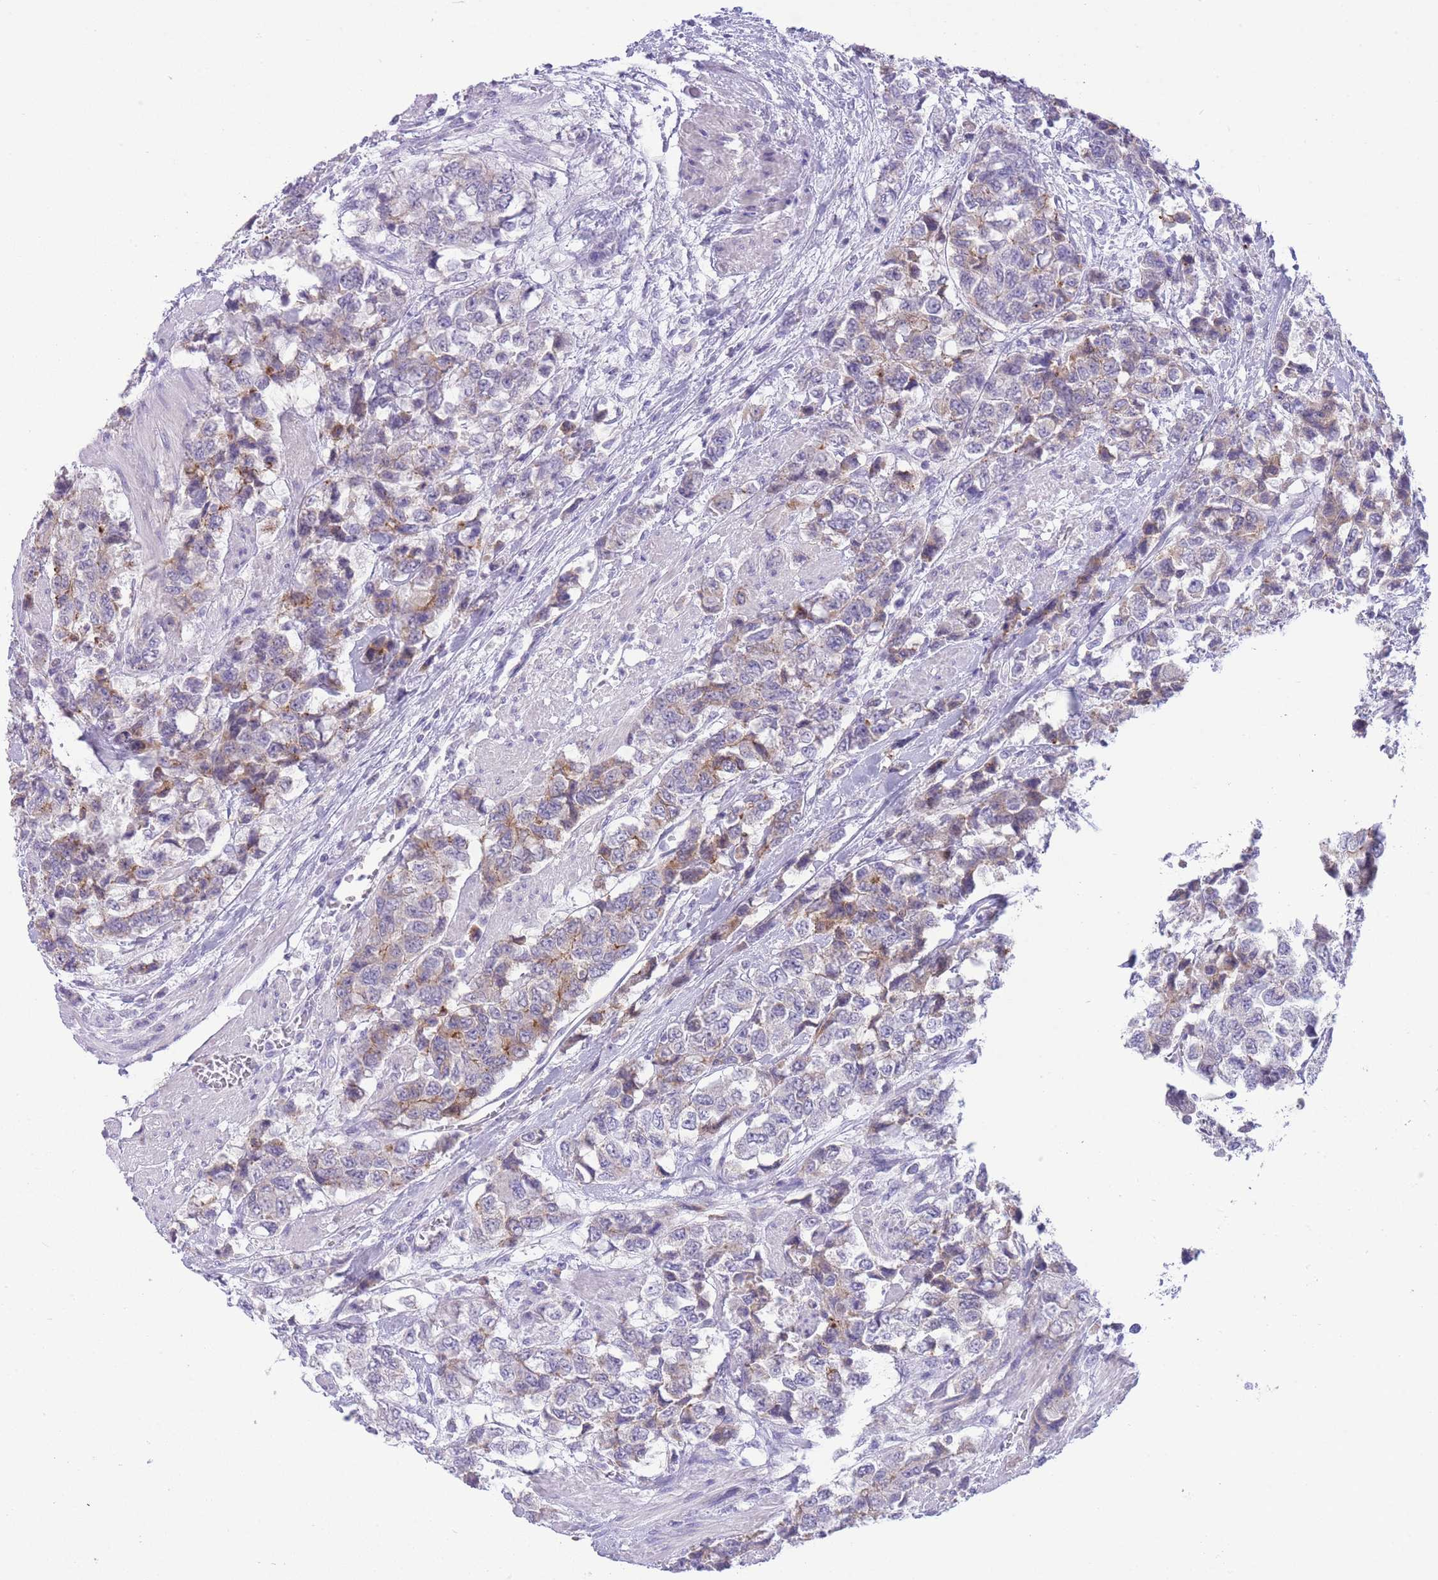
{"staining": {"intensity": "moderate", "quantity": "<25%", "location": "cytoplasmic/membranous"}, "tissue": "urothelial cancer", "cell_type": "Tumor cells", "image_type": "cancer", "snomed": [{"axis": "morphology", "description": "Urothelial carcinoma, High grade"}, {"axis": "topography", "description": "Urinary bladder"}], "caption": "IHC (DAB) staining of human high-grade urothelial carcinoma displays moderate cytoplasmic/membranous protein positivity in approximately <25% of tumor cells. The protein of interest is stained brown, and the nuclei are stained in blue (DAB IHC with brightfield microscopy, high magnification).", "gene": "ASAP3", "patient": {"sex": "female", "age": 78}}